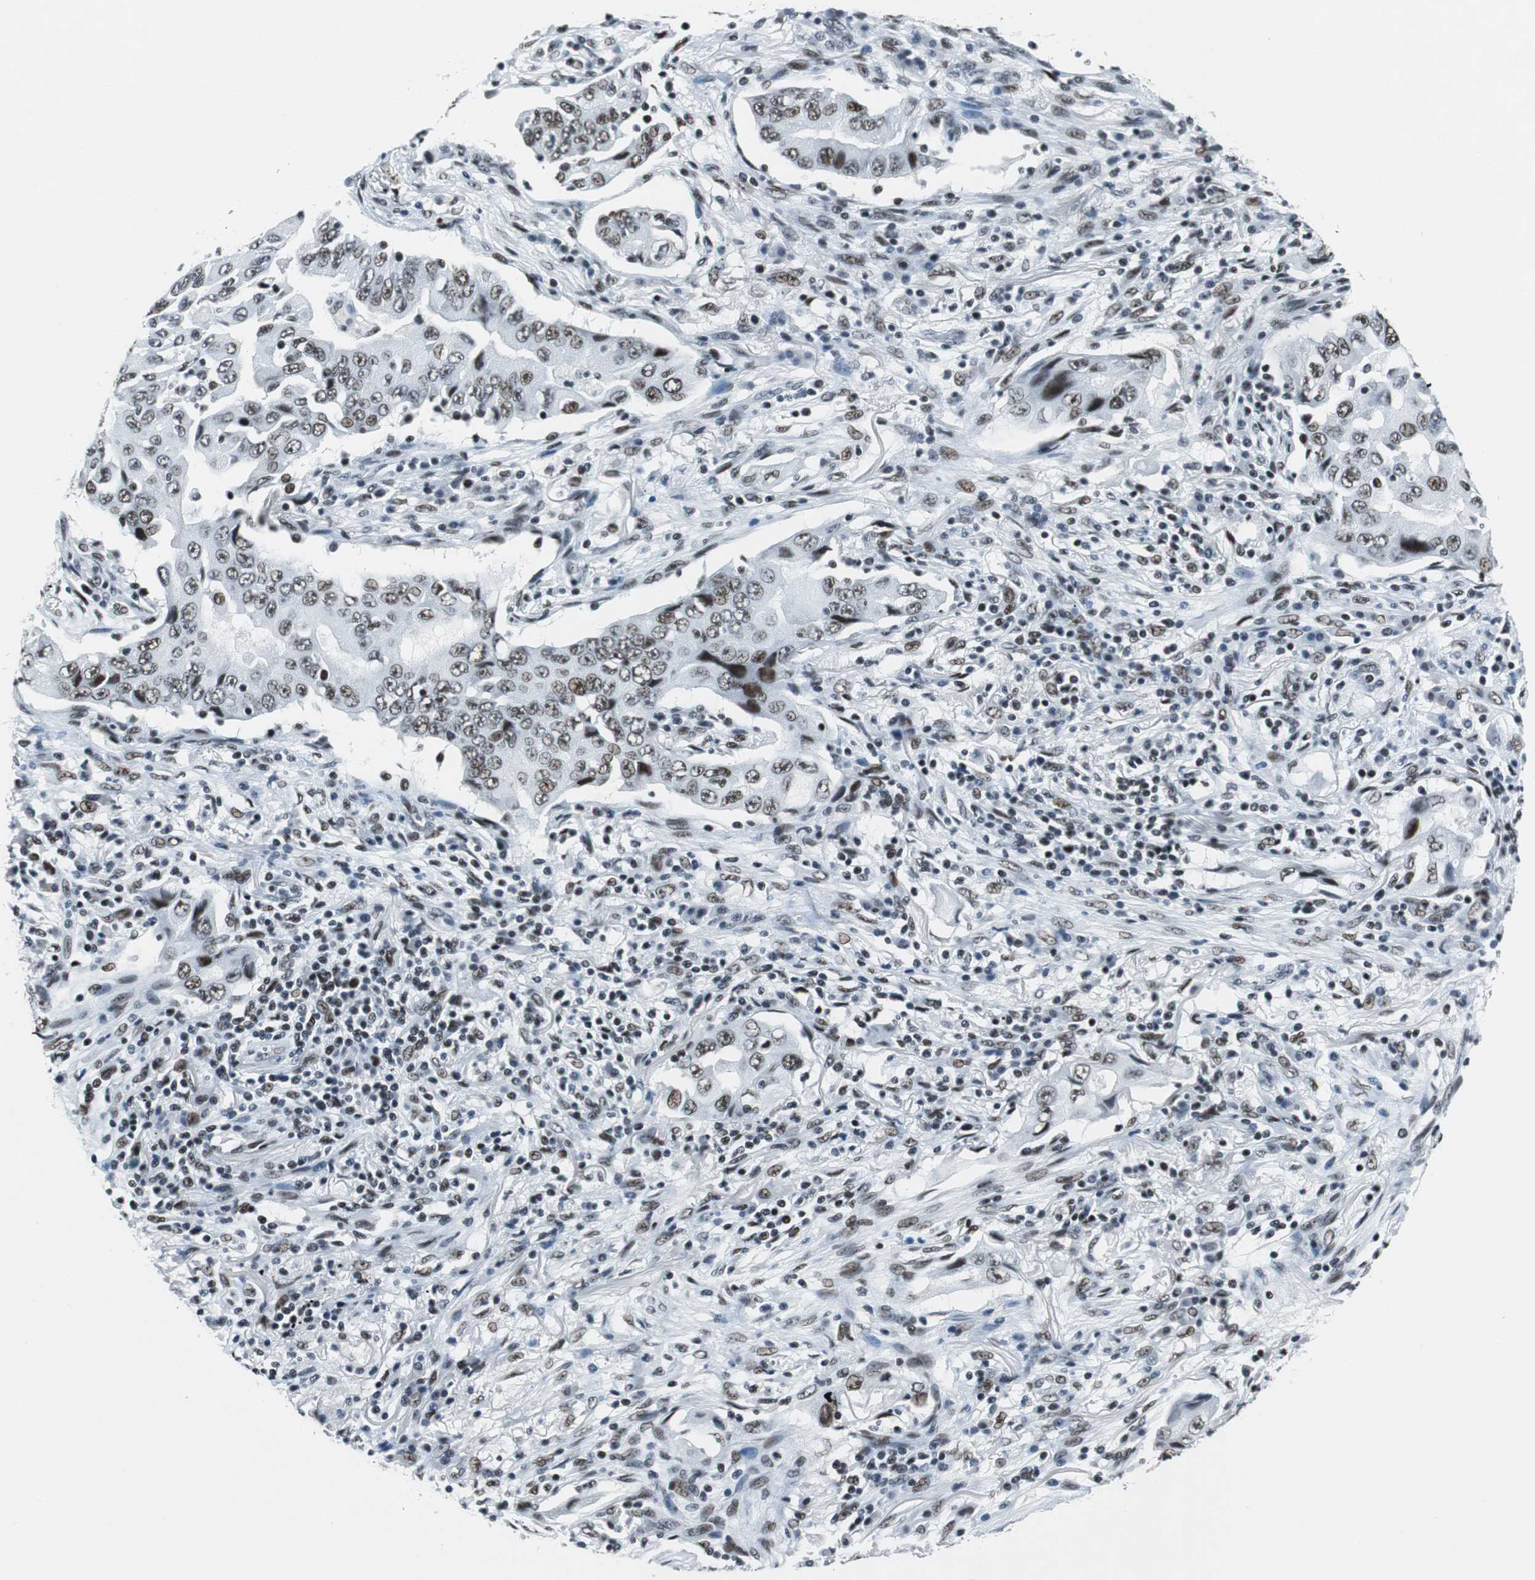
{"staining": {"intensity": "weak", "quantity": "25%-75%", "location": "nuclear"}, "tissue": "lung cancer", "cell_type": "Tumor cells", "image_type": "cancer", "snomed": [{"axis": "morphology", "description": "Adenocarcinoma, NOS"}, {"axis": "topography", "description": "Lung"}], "caption": "This image demonstrates IHC staining of human lung adenocarcinoma, with low weak nuclear positivity in approximately 25%-75% of tumor cells.", "gene": "HDAC3", "patient": {"sex": "female", "age": 65}}